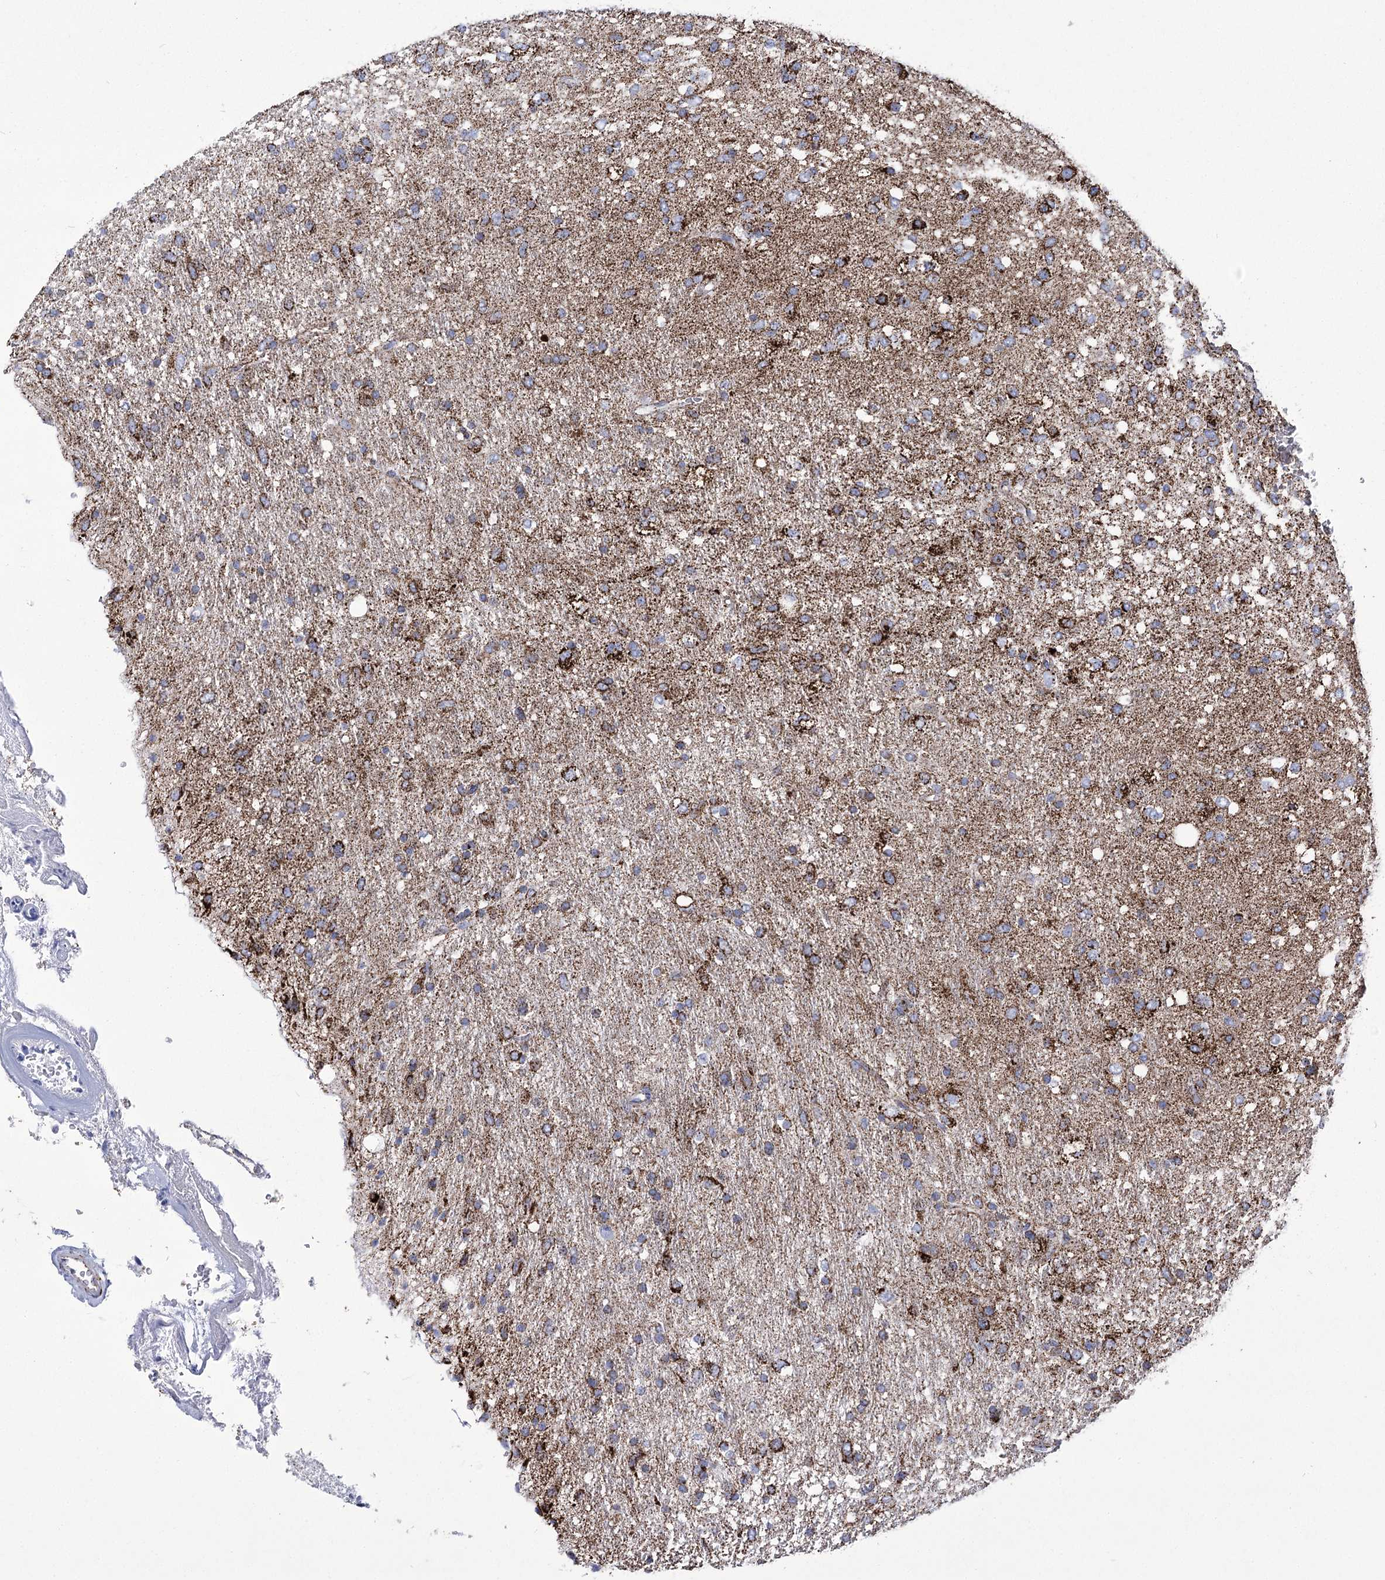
{"staining": {"intensity": "strong", "quantity": ">75%", "location": "cytoplasmic/membranous"}, "tissue": "glioma", "cell_type": "Tumor cells", "image_type": "cancer", "snomed": [{"axis": "morphology", "description": "Glioma, malignant, Low grade"}, {"axis": "topography", "description": "Brain"}], "caption": "Malignant low-grade glioma stained for a protein (brown) demonstrates strong cytoplasmic/membranous positive staining in approximately >75% of tumor cells.", "gene": "PDHB", "patient": {"sex": "male", "age": 77}}